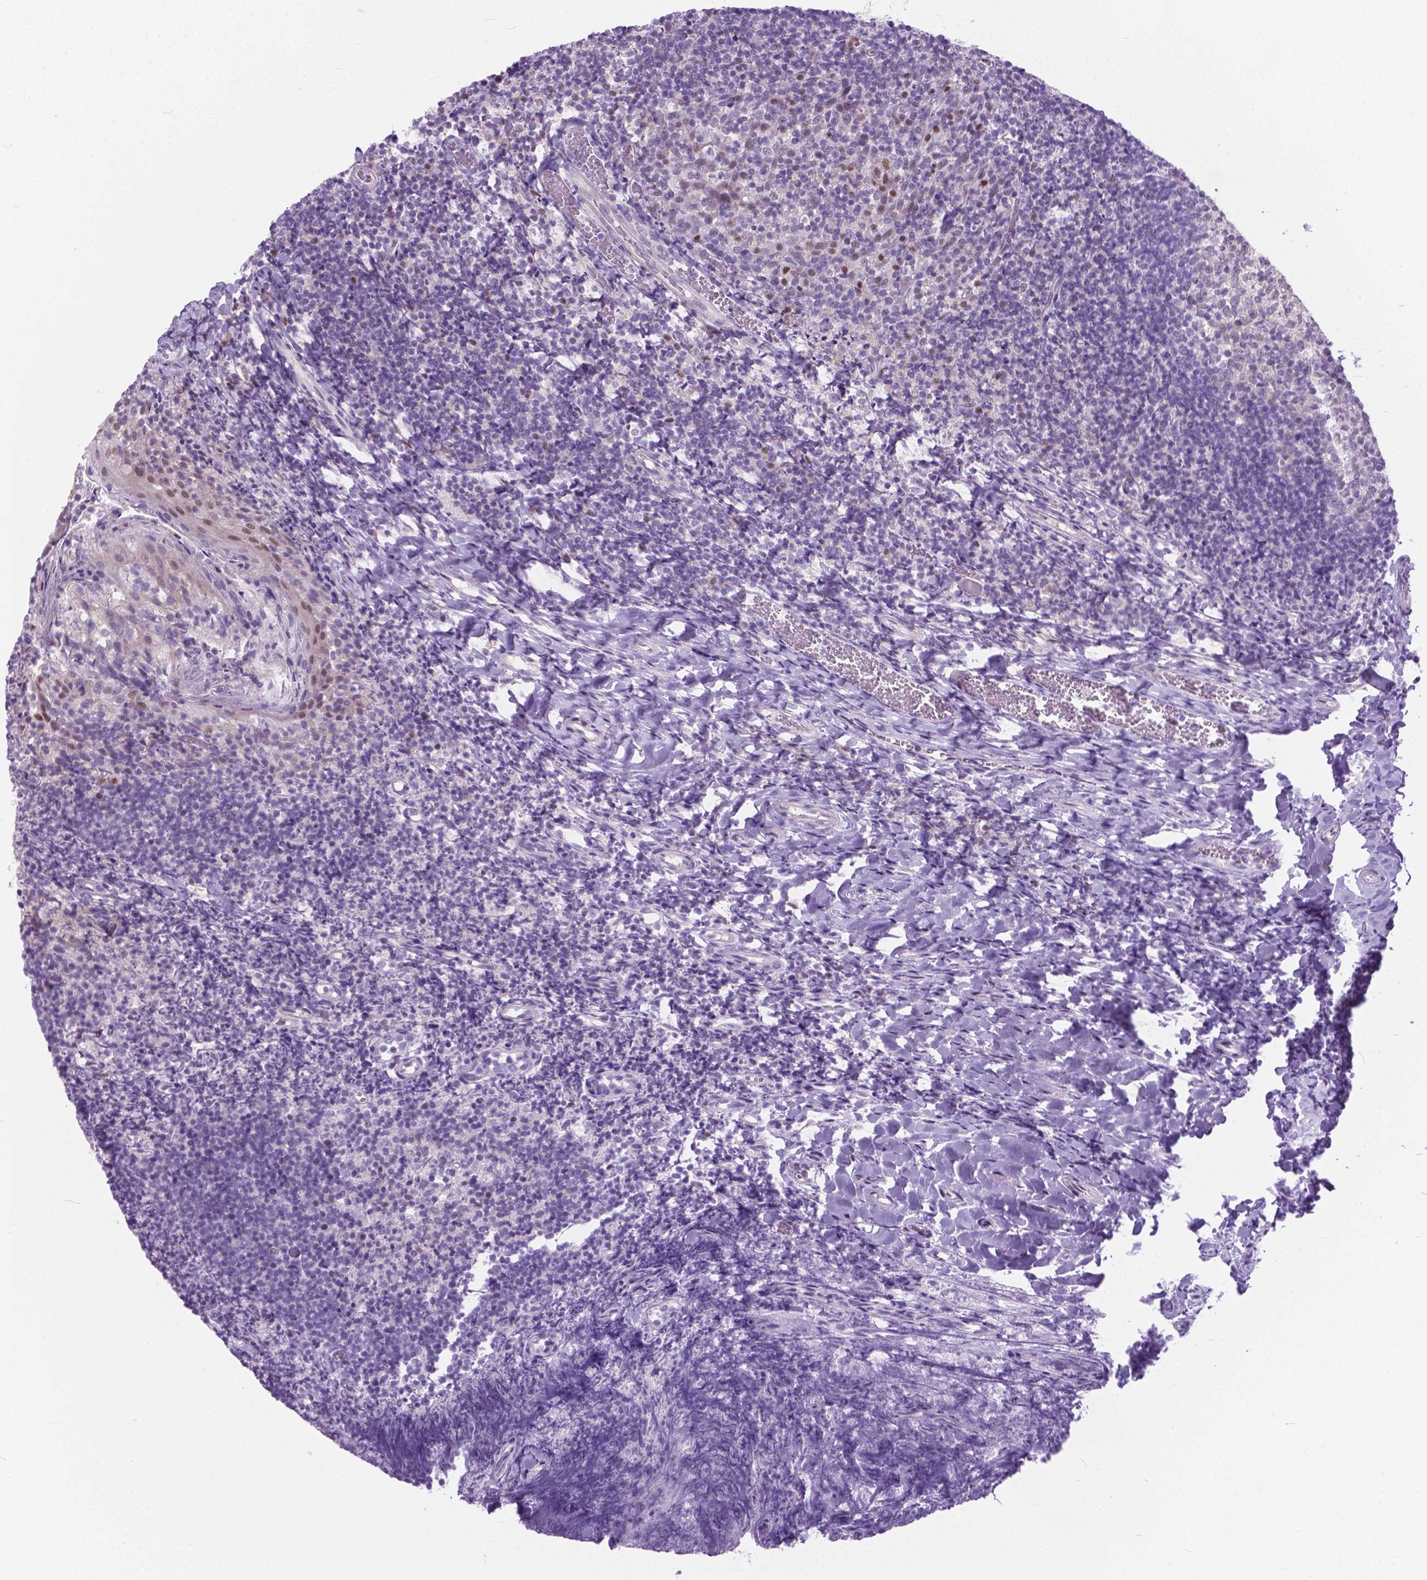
{"staining": {"intensity": "negative", "quantity": "none", "location": "none"}, "tissue": "tonsil", "cell_type": "Germinal center cells", "image_type": "normal", "snomed": [{"axis": "morphology", "description": "Normal tissue, NOS"}, {"axis": "topography", "description": "Tonsil"}], "caption": "The image reveals no staining of germinal center cells in benign tonsil. (DAB IHC, high magnification).", "gene": "APCDD1L", "patient": {"sex": "female", "age": 10}}